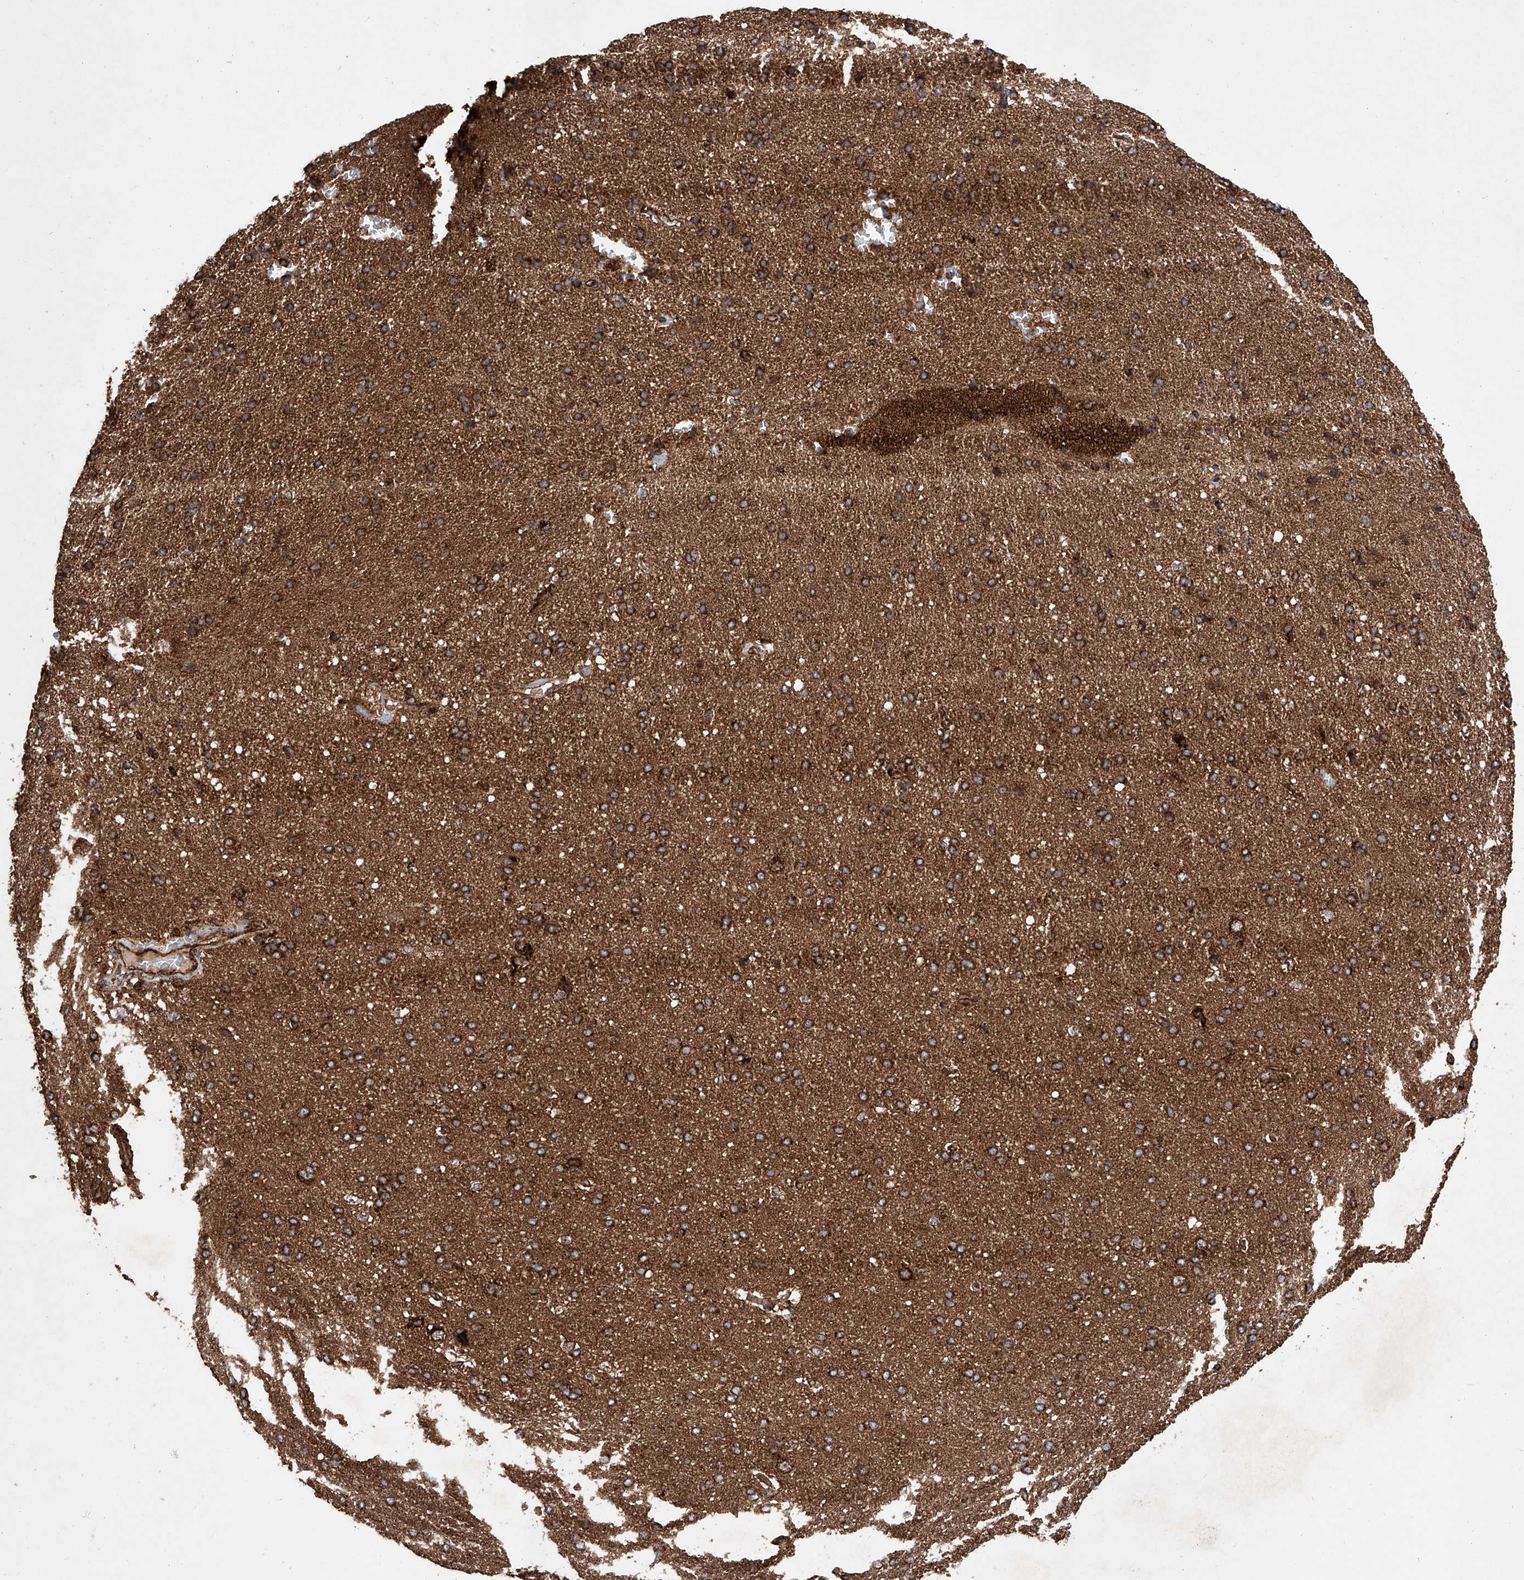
{"staining": {"intensity": "moderate", "quantity": ">75%", "location": "cytoplasmic/membranous"}, "tissue": "cerebral cortex", "cell_type": "Endothelial cells", "image_type": "normal", "snomed": [{"axis": "morphology", "description": "Normal tissue, NOS"}, {"axis": "topography", "description": "Cerebral cortex"}], "caption": "IHC (DAB (3,3'-diaminobenzidine)) staining of unremarkable human cerebral cortex demonstrates moderate cytoplasmic/membranous protein staining in about >75% of endothelial cells.", "gene": "PISD", "patient": {"sex": "male", "age": 62}}